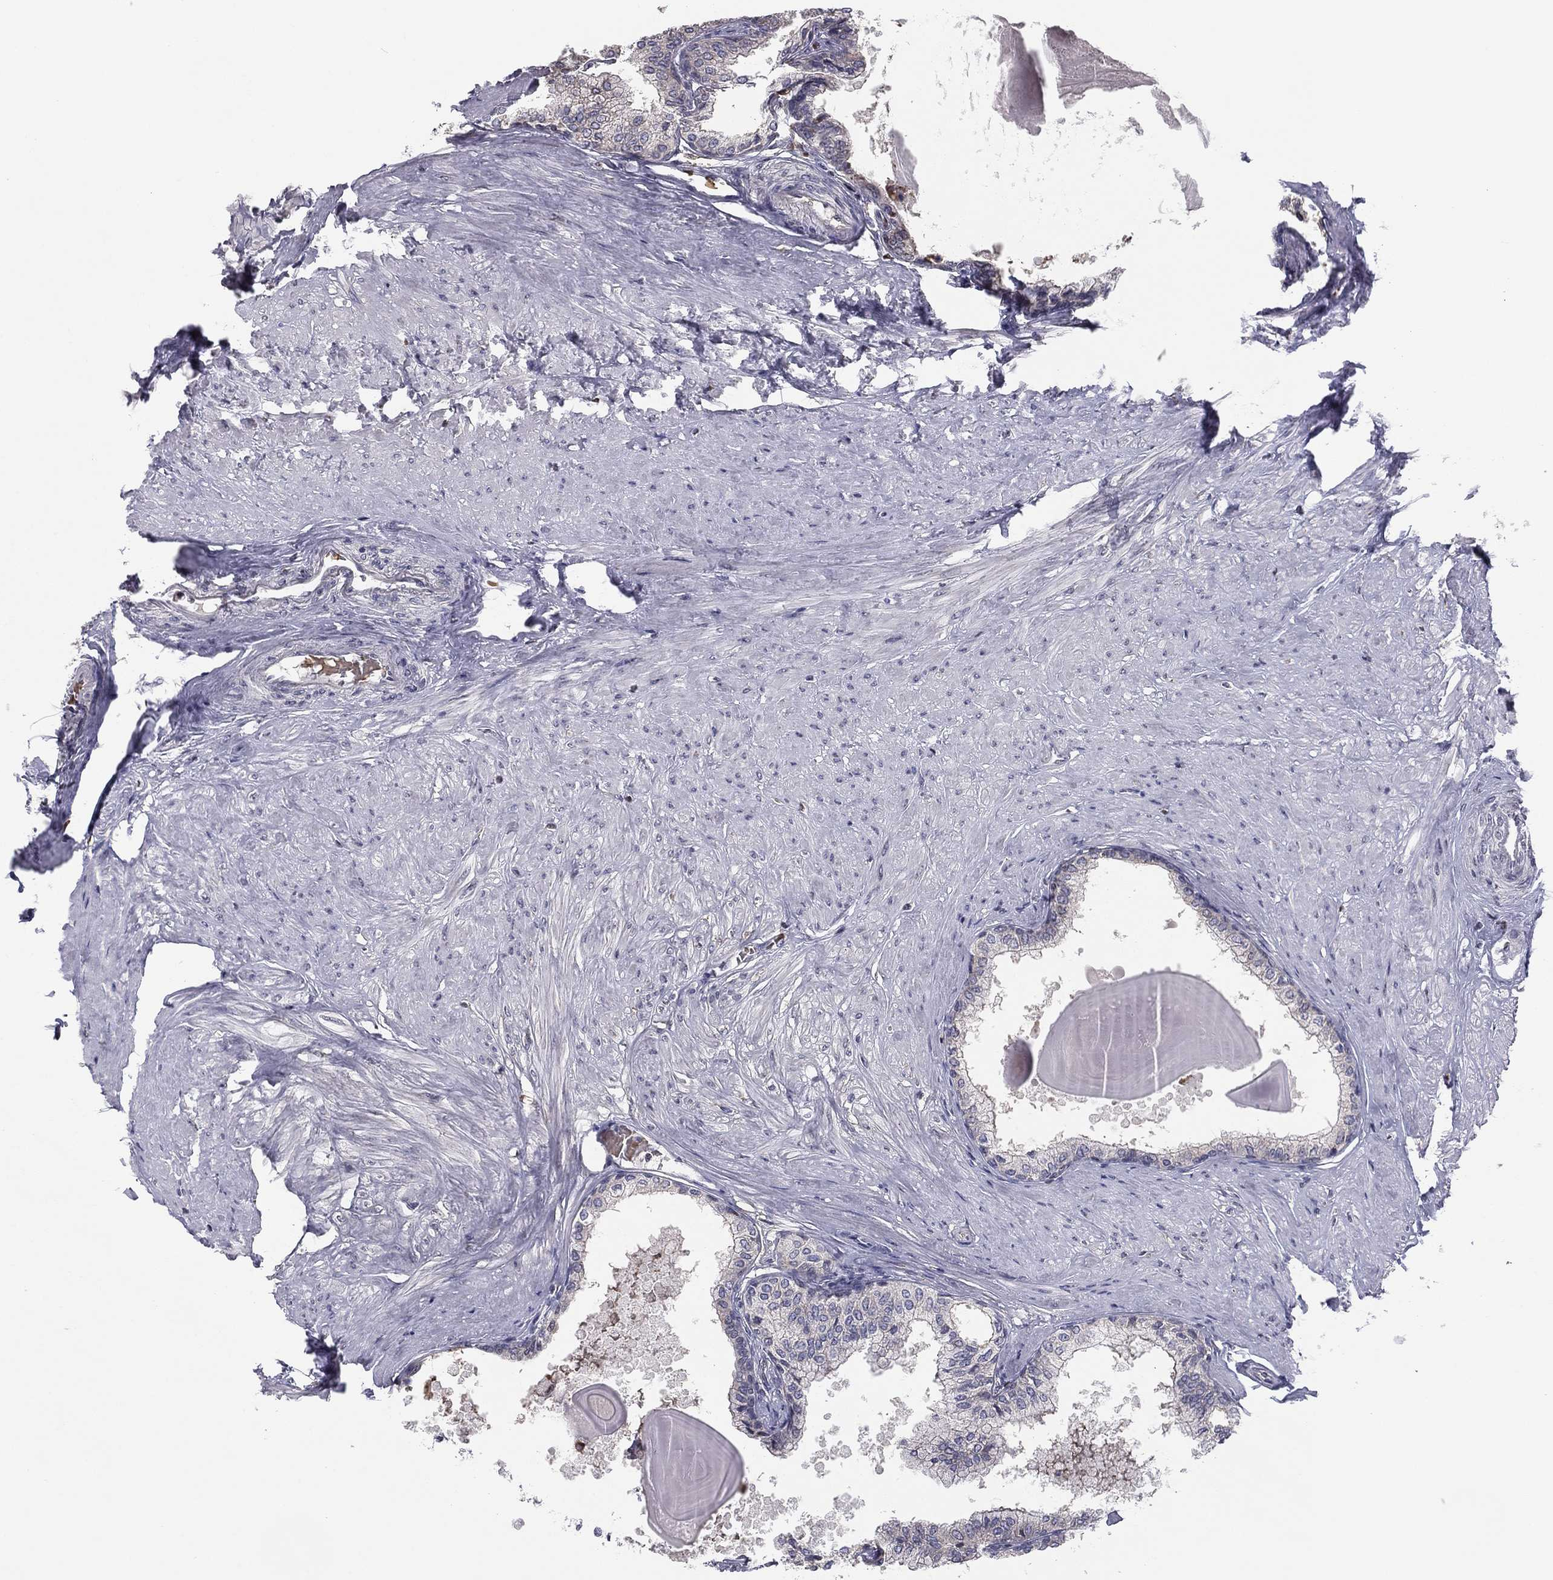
{"staining": {"intensity": "negative", "quantity": "none", "location": "none"}, "tissue": "prostate", "cell_type": "Glandular cells", "image_type": "normal", "snomed": [{"axis": "morphology", "description": "Normal tissue, NOS"}, {"axis": "topography", "description": "Prostate"}], "caption": "Glandular cells are negative for brown protein staining in normal prostate. (Brightfield microscopy of DAB immunohistochemistry at high magnification).", "gene": "HSPB2", "patient": {"sex": "male", "age": 63}}